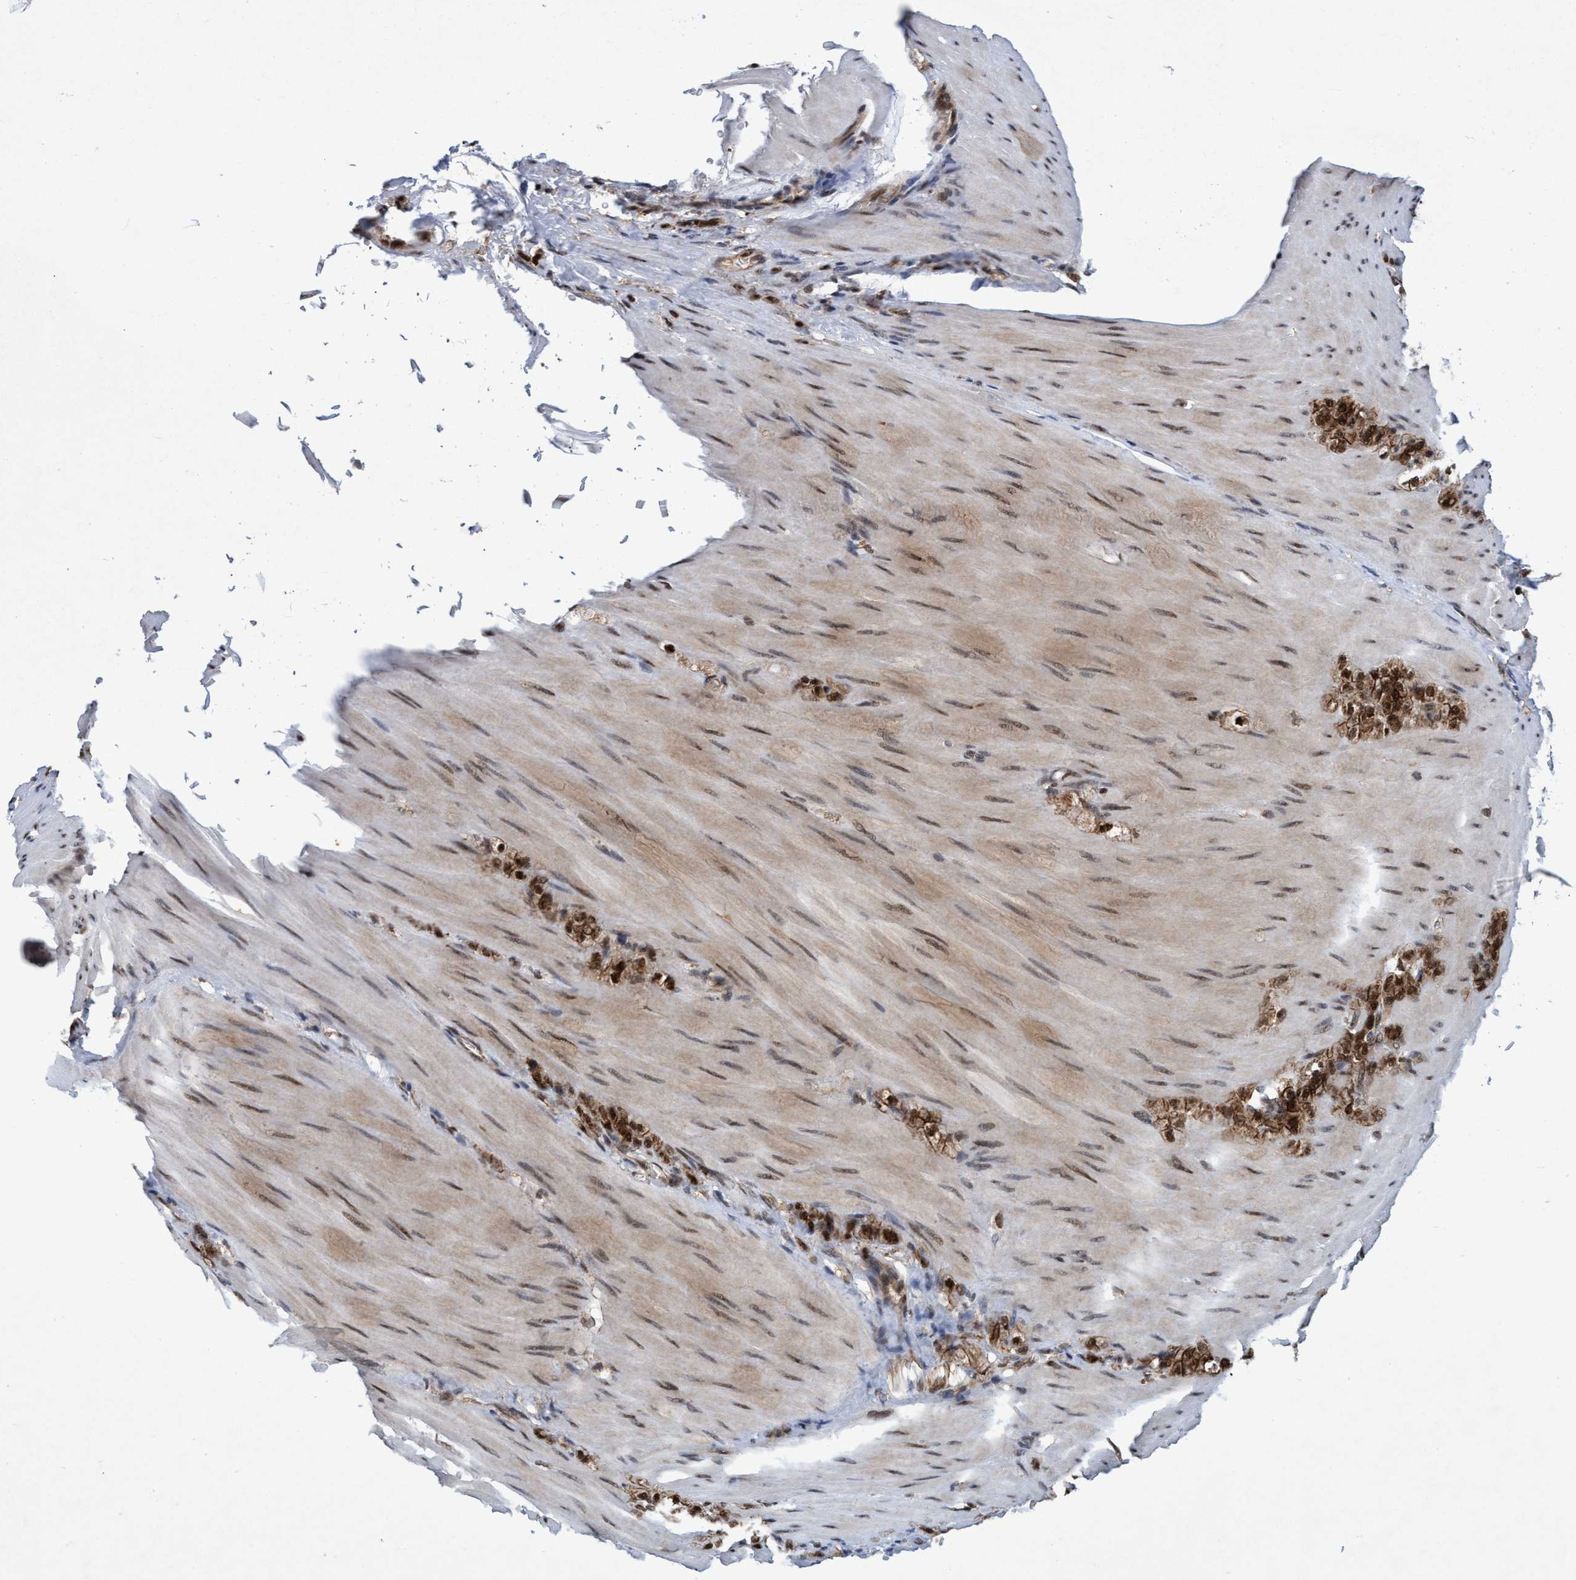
{"staining": {"intensity": "strong", "quantity": ">75%", "location": "cytoplasmic/membranous,nuclear"}, "tissue": "stomach cancer", "cell_type": "Tumor cells", "image_type": "cancer", "snomed": [{"axis": "morphology", "description": "Normal tissue, NOS"}, {"axis": "morphology", "description": "Adenocarcinoma, NOS"}, {"axis": "topography", "description": "Stomach"}], "caption": "Immunohistochemical staining of human stomach cancer (adenocarcinoma) shows high levels of strong cytoplasmic/membranous and nuclear protein staining in approximately >75% of tumor cells. The protein of interest is shown in brown color, while the nuclei are stained blue.", "gene": "GTF2F1", "patient": {"sex": "male", "age": 82}}